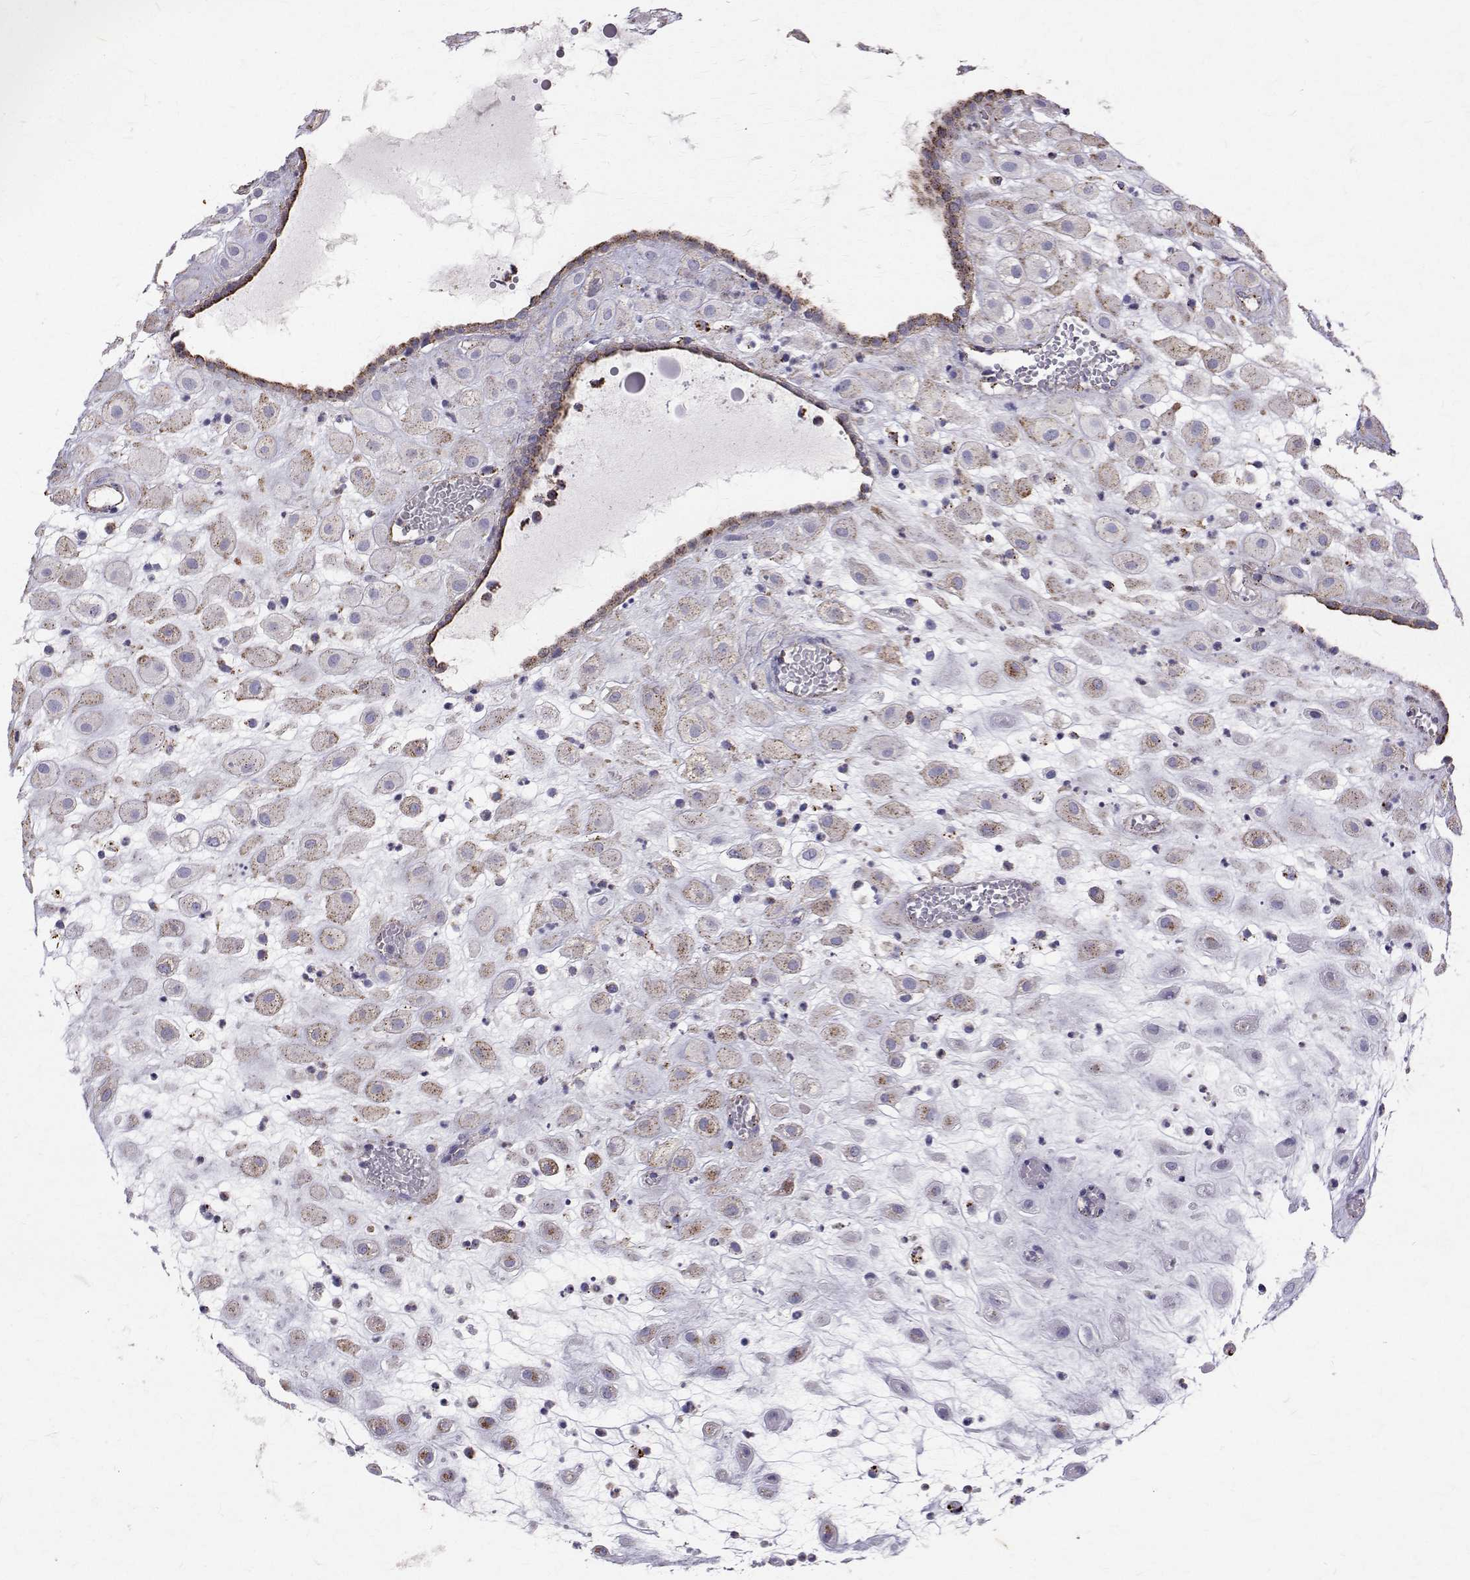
{"staining": {"intensity": "weak", "quantity": "25%-75%", "location": "cytoplasmic/membranous"}, "tissue": "placenta", "cell_type": "Decidual cells", "image_type": "normal", "snomed": [{"axis": "morphology", "description": "Normal tissue, NOS"}, {"axis": "topography", "description": "Placenta"}], "caption": "Protein analysis of unremarkable placenta demonstrates weak cytoplasmic/membranous staining in about 25%-75% of decidual cells. The protein is stained brown, and the nuclei are stained in blue (DAB (3,3'-diaminobenzidine) IHC with brightfield microscopy, high magnification).", "gene": "TPP1", "patient": {"sex": "female", "age": 24}}